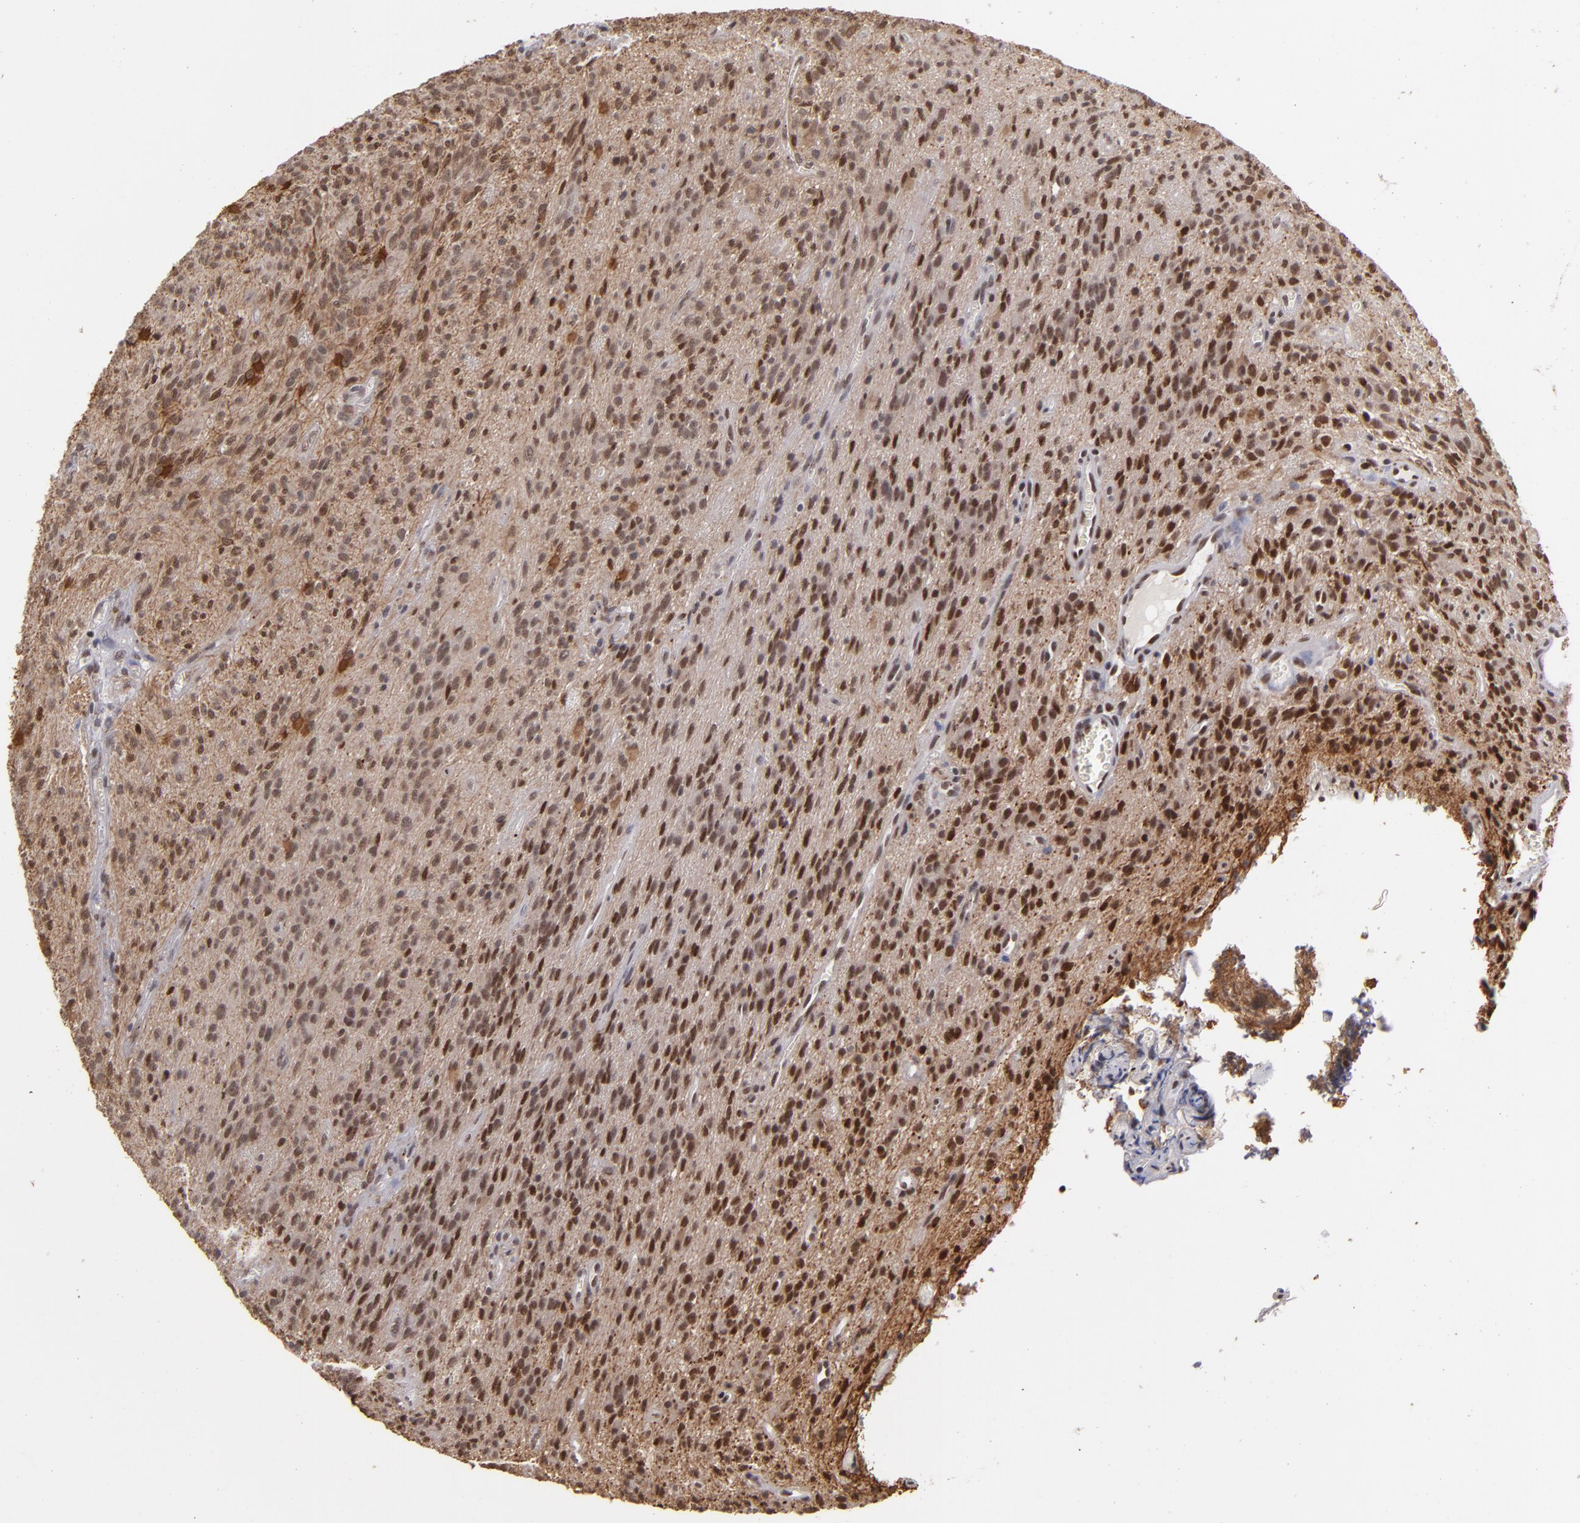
{"staining": {"intensity": "moderate", "quantity": "25%-75%", "location": "cytoplasmic/membranous,nuclear"}, "tissue": "glioma", "cell_type": "Tumor cells", "image_type": "cancer", "snomed": [{"axis": "morphology", "description": "Glioma, malignant, Low grade"}, {"axis": "topography", "description": "Brain"}], "caption": "Glioma stained with DAB immunohistochemistry shows medium levels of moderate cytoplasmic/membranous and nuclear positivity in about 25%-75% of tumor cells.", "gene": "MLLT3", "patient": {"sex": "female", "age": 15}}